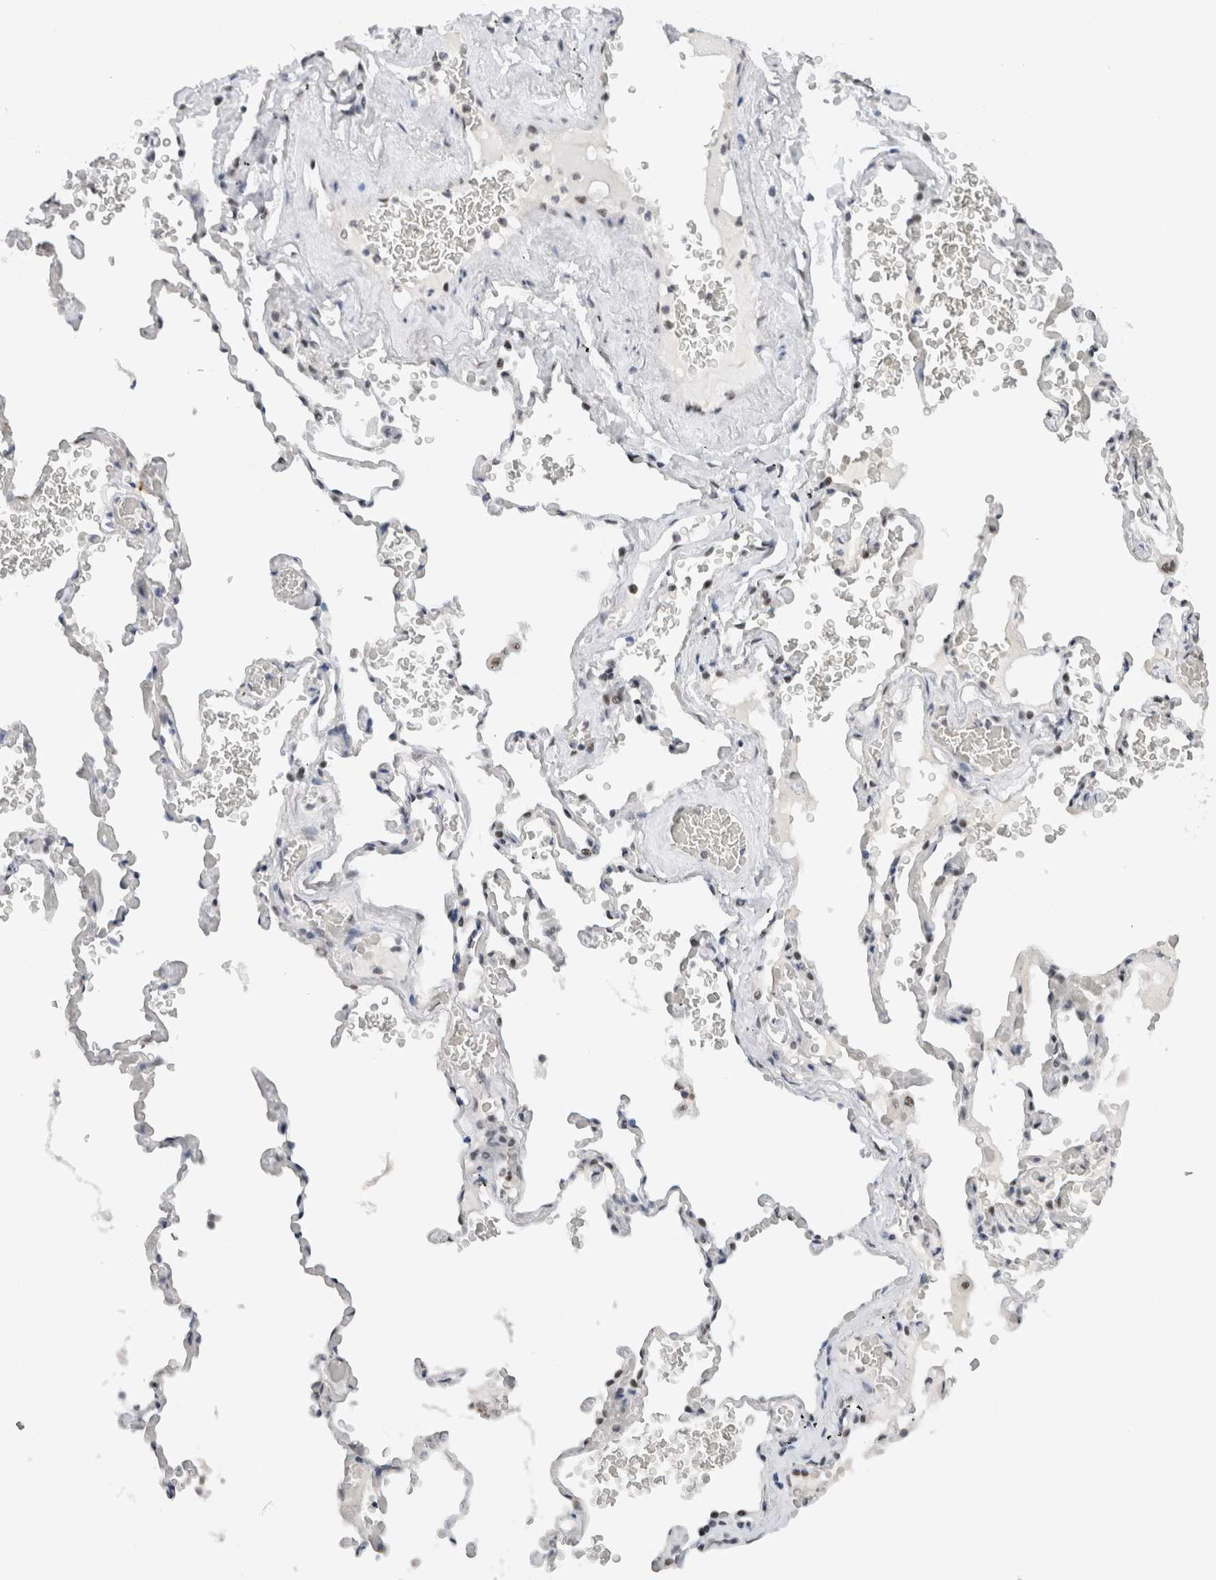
{"staining": {"intensity": "moderate", "quantity": ">75%", "location": "nuclear"}, "tissue": "adipose tissue", "cell_type": "Adipocytes", "image_type": "normal", "snomed": [{"axis": "morphology", "description": "Normal tissue, NOS"}, {"axis": "topography", "description": "Cartilage tissue"}, {"axis": "topography", "description": "Lung"}], "caption": "Benign adipose tissue displays moderate nuclear expression in approximately >75% of adipocytes.", "gene": "COPS7A", "patient": {"sex": "female", "age": 77}}